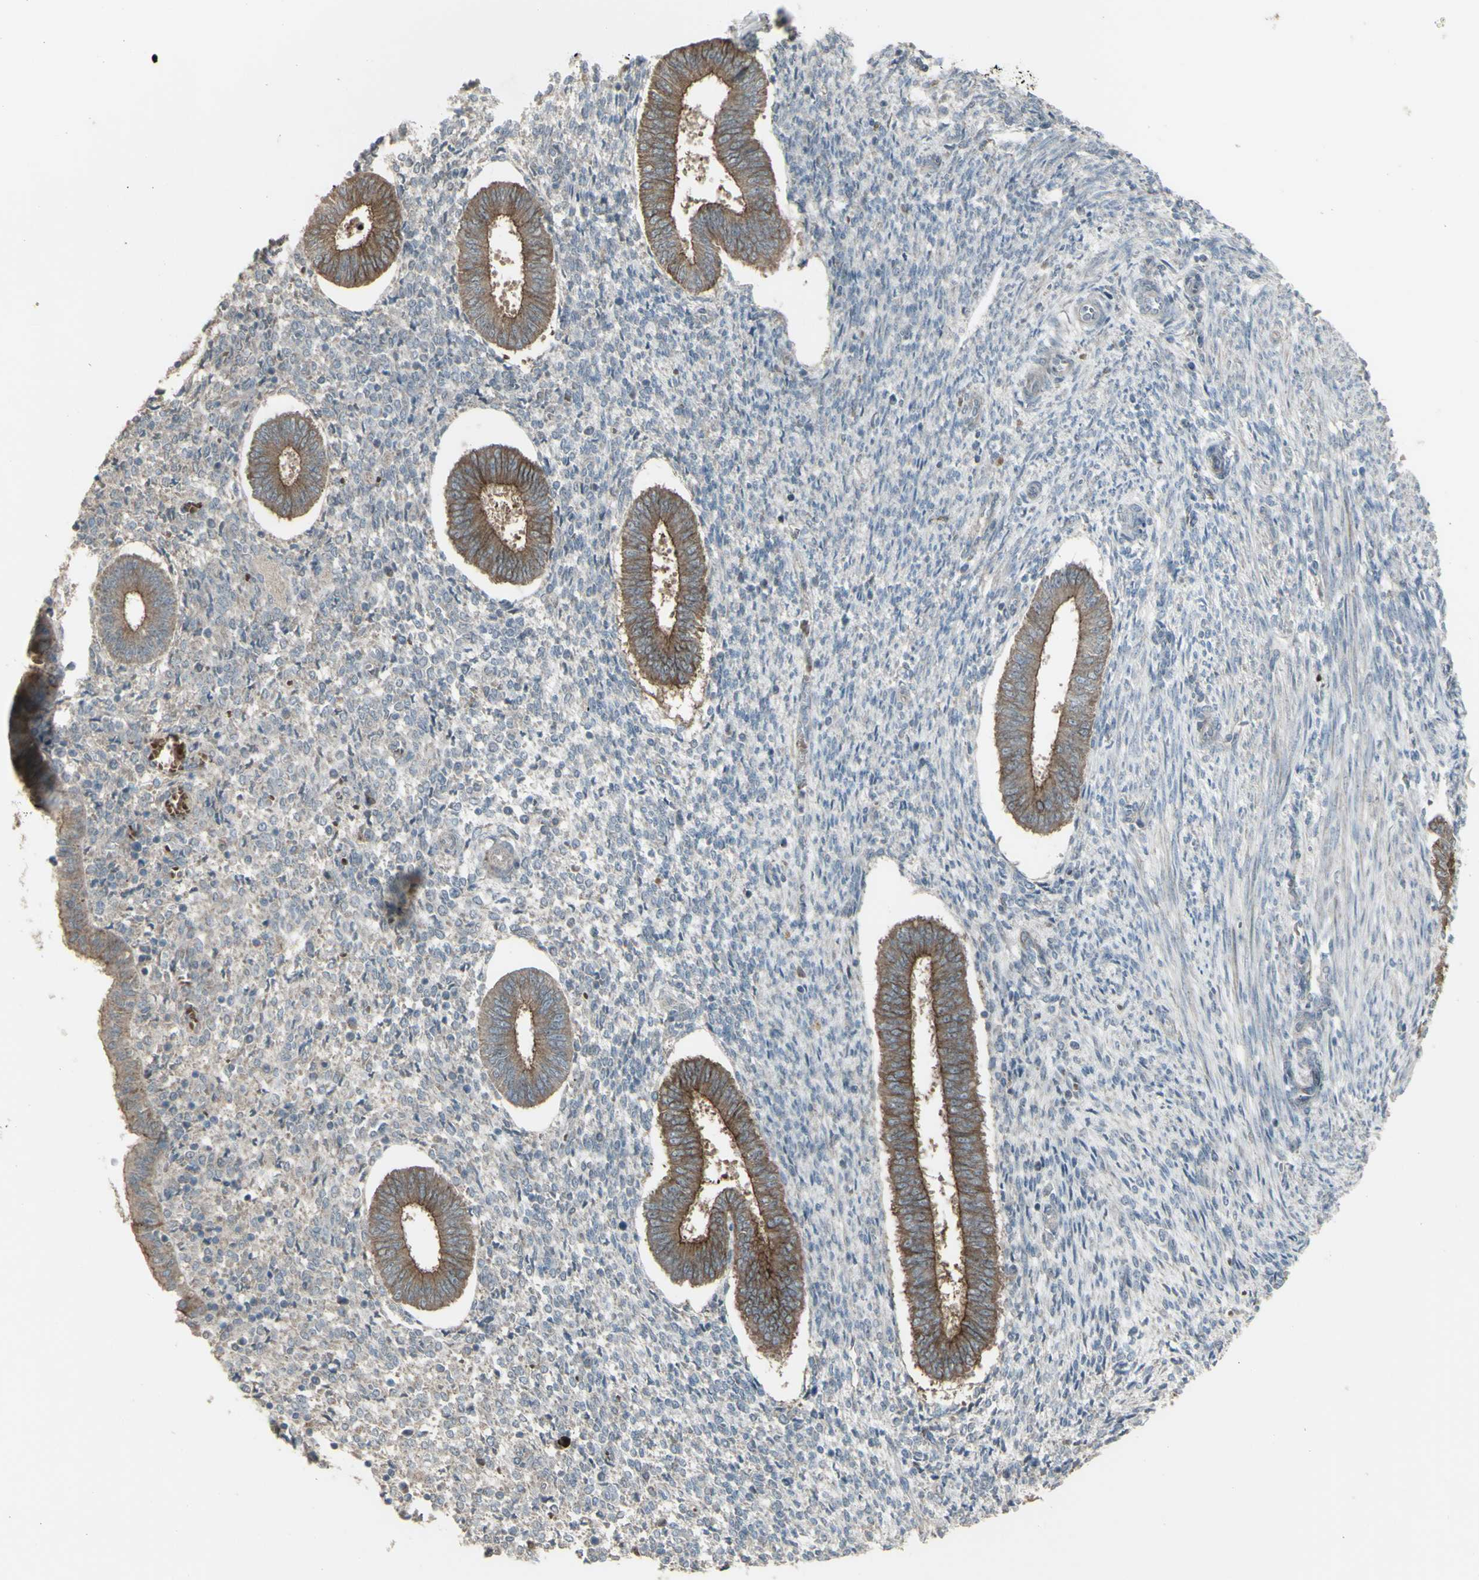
{"staining": {"intensity": "weak", "quantity": ">75%", "location": "cytoplasmic/membranous"}, "tissue": "endometrium", "cell_type": "Cells in endometrial stroma", "image_type": "normal", "snomed": [{"axis": "morphology", "description": "Normal tissue, NOS"}, {"axis": "topography", "description": "Endometrium"}], "caption": "An image of endometrium stained for a protein shows weak cytoplasmic/membranous brown staining in cells in endometrial stroma. (DAB (3,3'-diaminobenzidine) IHC with brightfield microscopy, high magnification).", "gene": "GRAMD1B", "patient": {"sex": "female", "age": 35}}